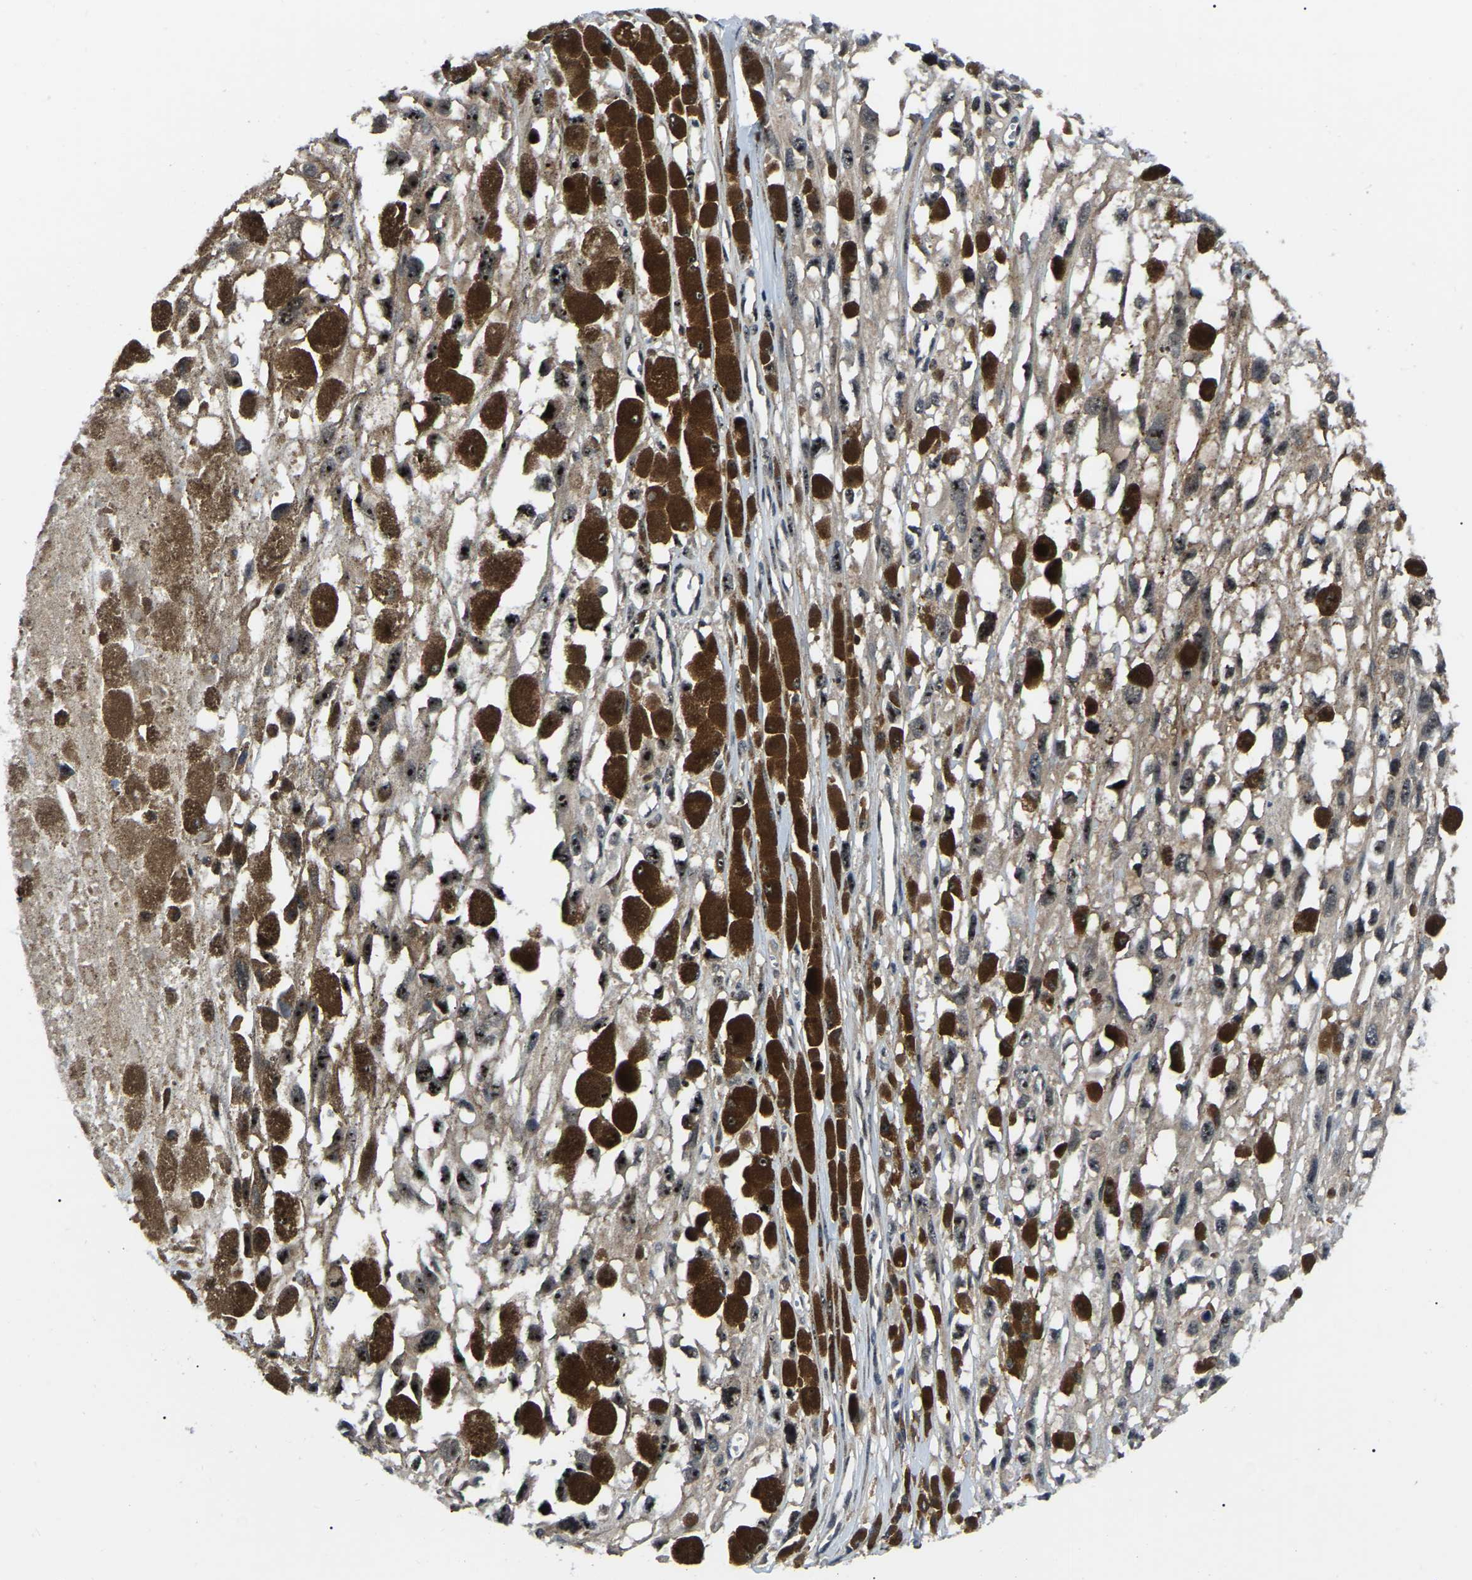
{"staining": {"intensity": "strong", "quantity": ">75%", "location": "nuclear"}, "tissue": "melanoma", "cell_type": "Tumor cells", "image_type": "cancer", "snomed": [{"axis": "morphology", "description": "Malignant melanoma, Metastatic site"}, {"axis": "topography", "description": "Lymph node"}], "caption": "Brown immunohistochemical staining in human melanoma exhibits strong nuclear staining in approximately >75% of tumor cells. The staining was performed using DAB to visualize the protein expression in brown, while the nuclei were stained in blue with hematoxylin (Magnification: 20x).", "gene": "RRP1B", "patient": {"sex": "male", "age": 59}}